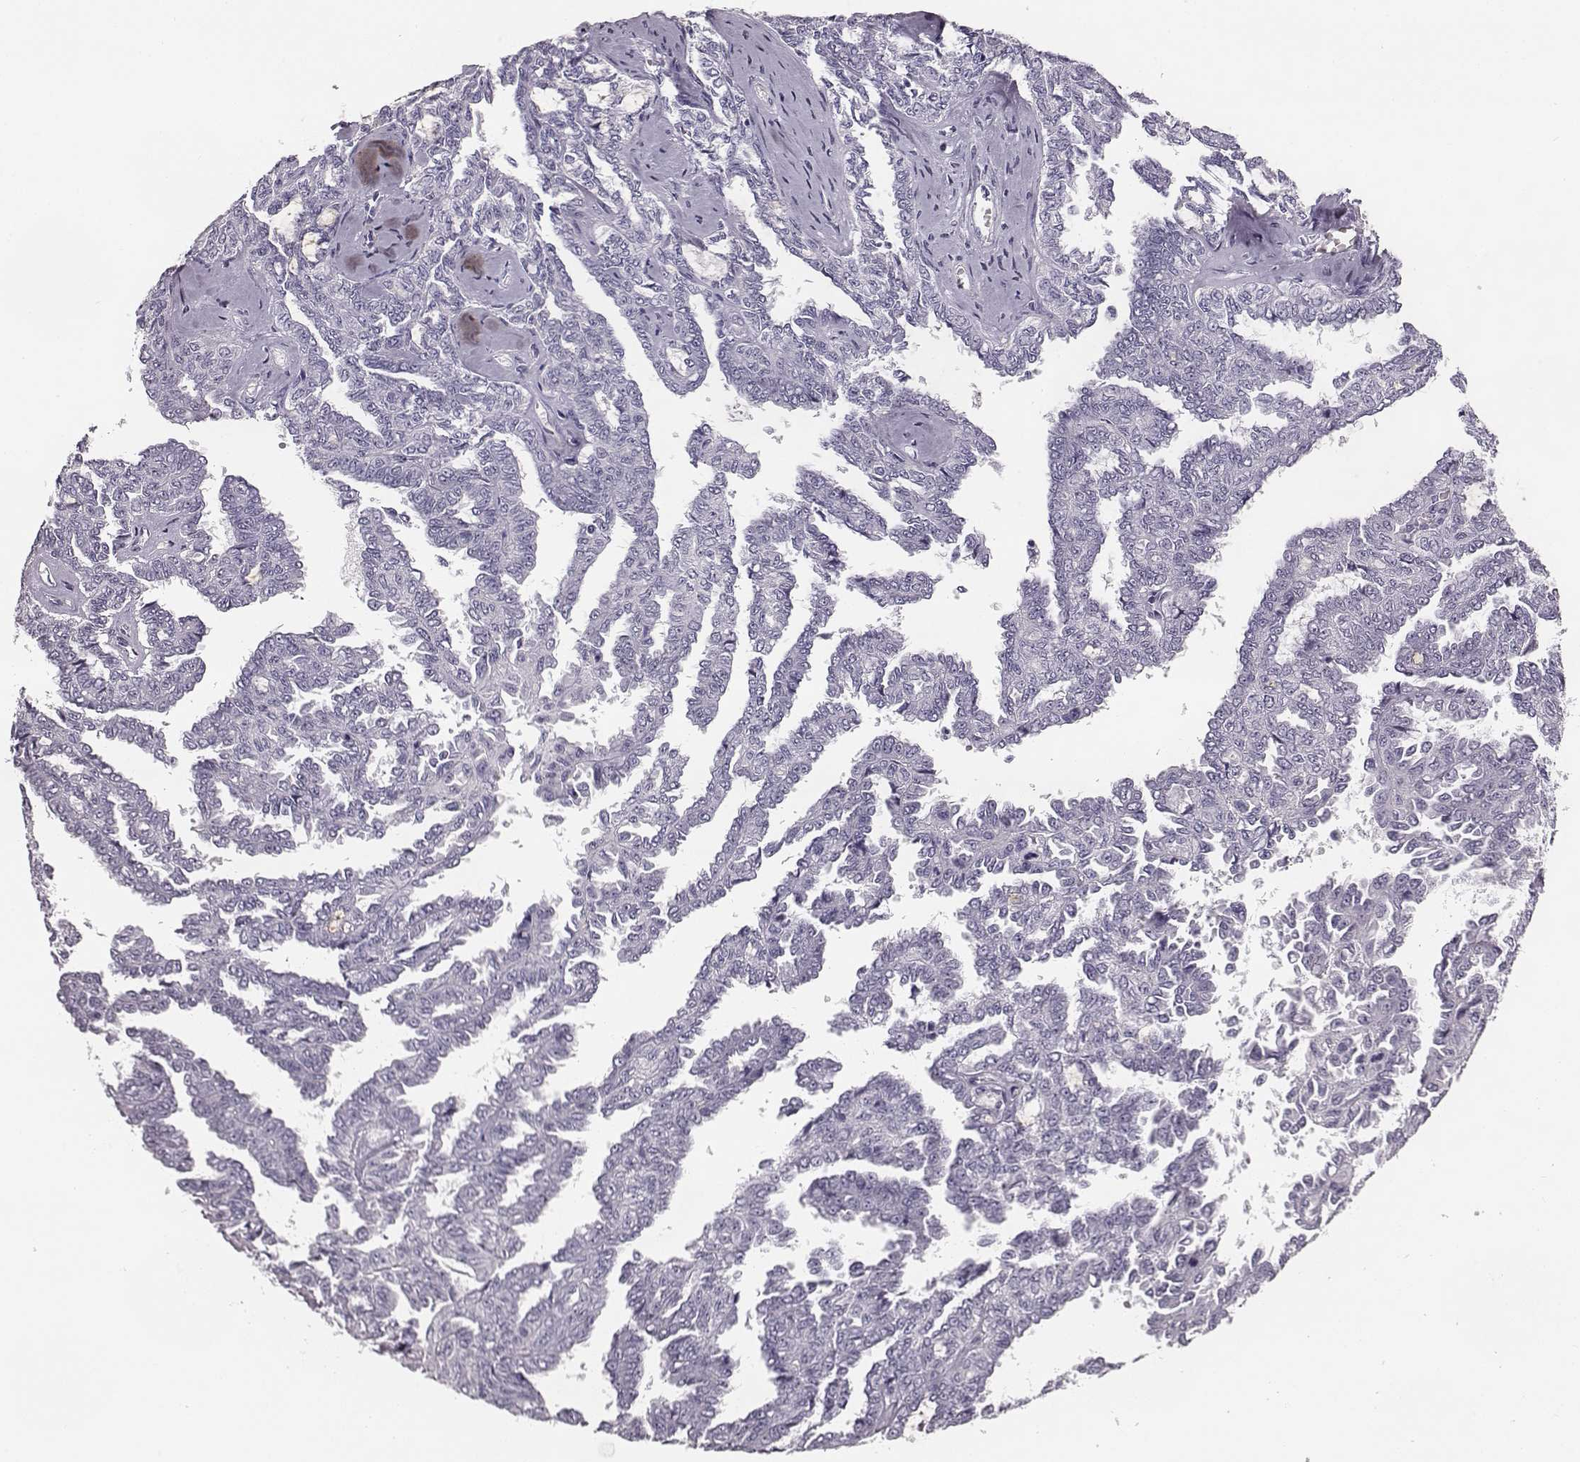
{"staining": {"intensity": "negative", "quantity": "none", "location": "none"}, "tissue": "ovarian cancer", "cell_type": "Tumor cells", "image_type": "cancer", "snomed": [{"axis": "morphology", "description": "Cystadenocarcinoma, serous, NOS"}, {"axis": "topography", "description": "Ovary"}], "caption": "An IHC image of ovarian serous cystadenocarcinoma is shown. There is no staining in tumor cells of ovarian serous cystadenocarcinoma.", "gene": "NPTXR", "patient": {"sex": "female", "age": 71}}